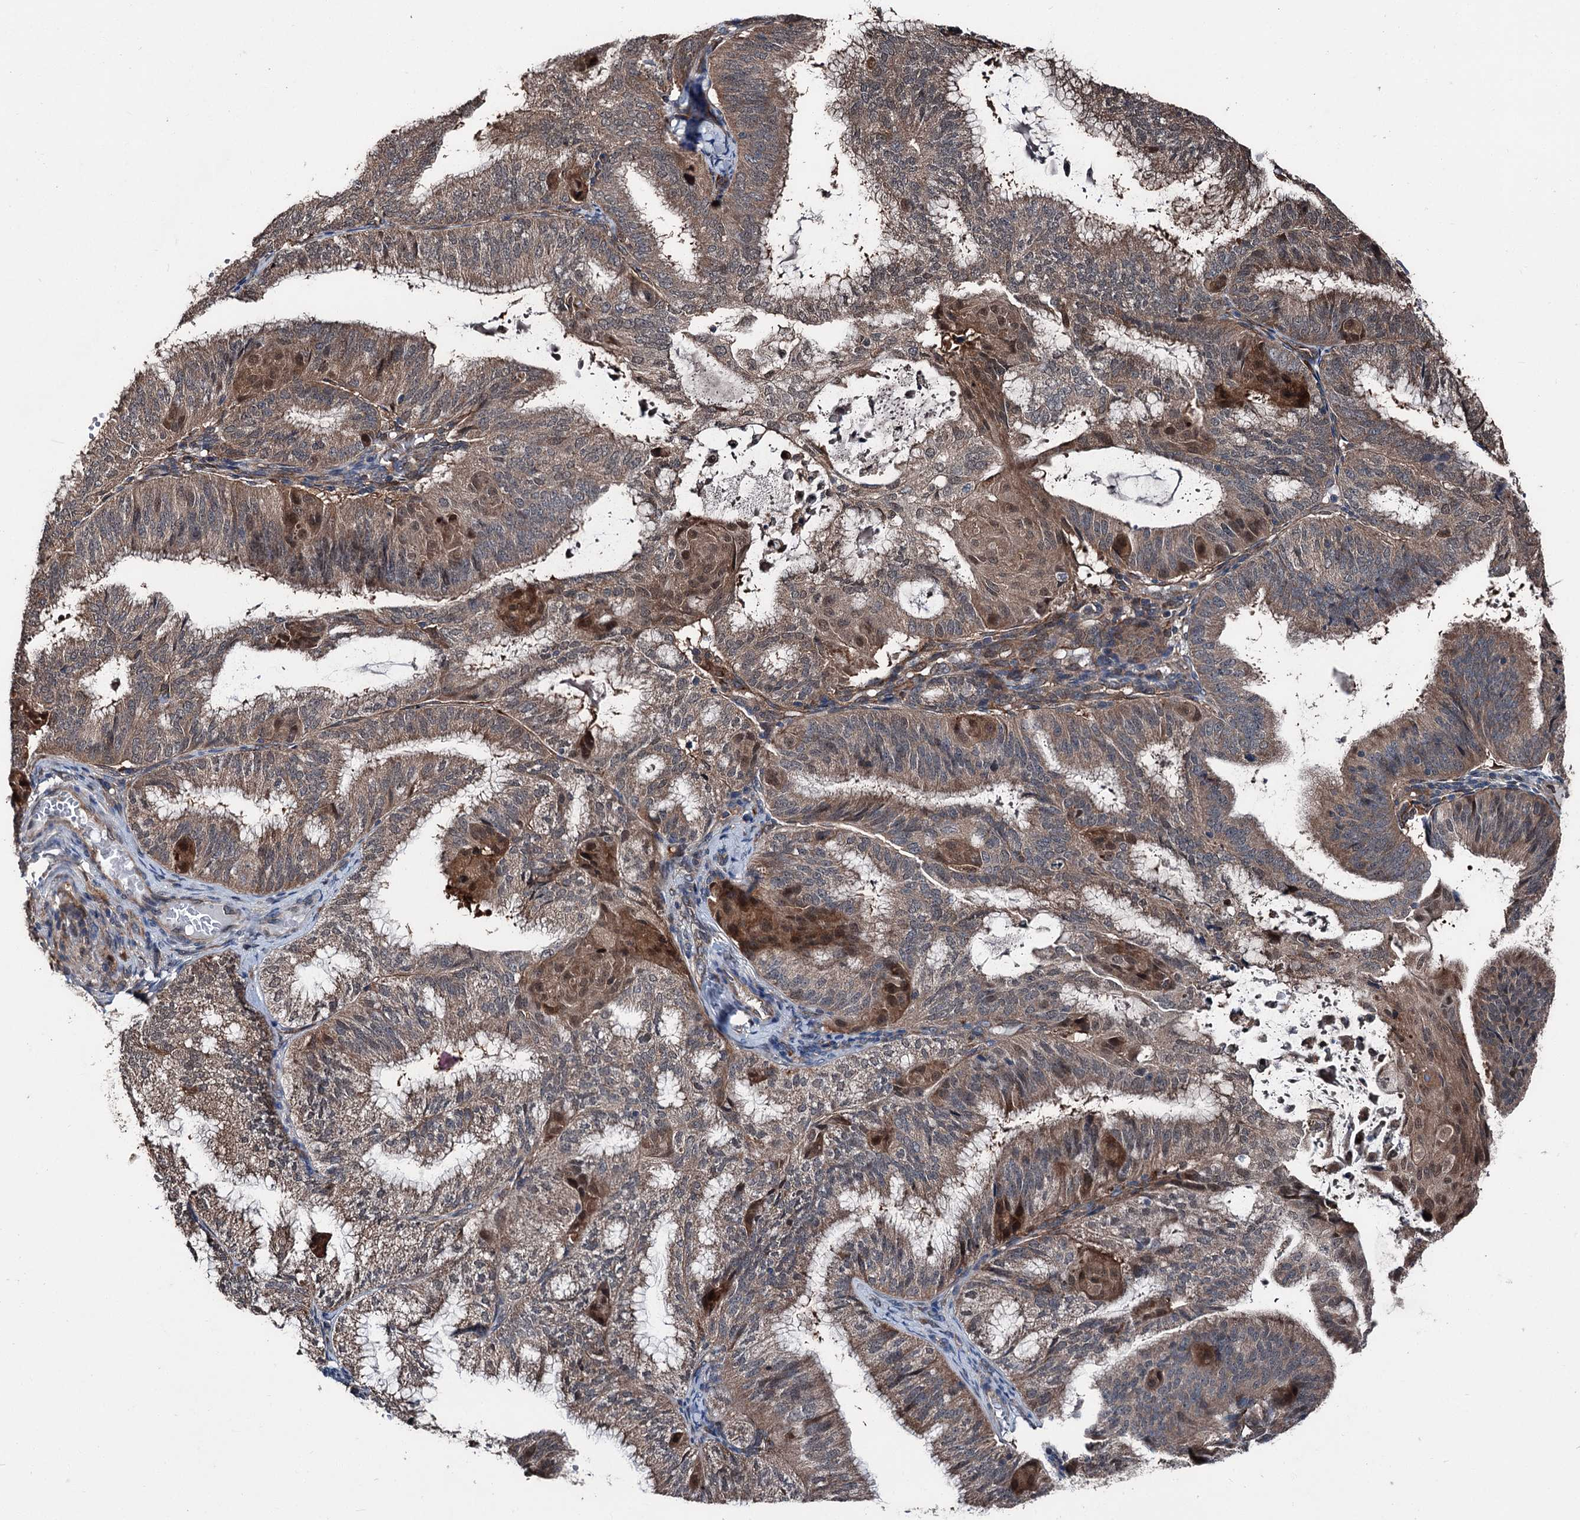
{"staining": {"intensity": "moderate", "quantity": ">75%", "location": "cytoplasmic/membranous"}, "tissue": "endometrial cancer", "cell_type": "Tumor cells", "image_type": "cancer", "snomed": [{"axis": "morphology", "description": "Adenocarcinoma, NOS"}, {"axis": "topography", "description": "Endometrium"}], "caption": "This is an image of IHC staining of endometrial cancer (adenocarcinoma), which shows moderate expression in the cytoplasmic/membranous of tumor cells.", "gene": "PSMD13", "patient": {"sex": "female", "age": 49}}